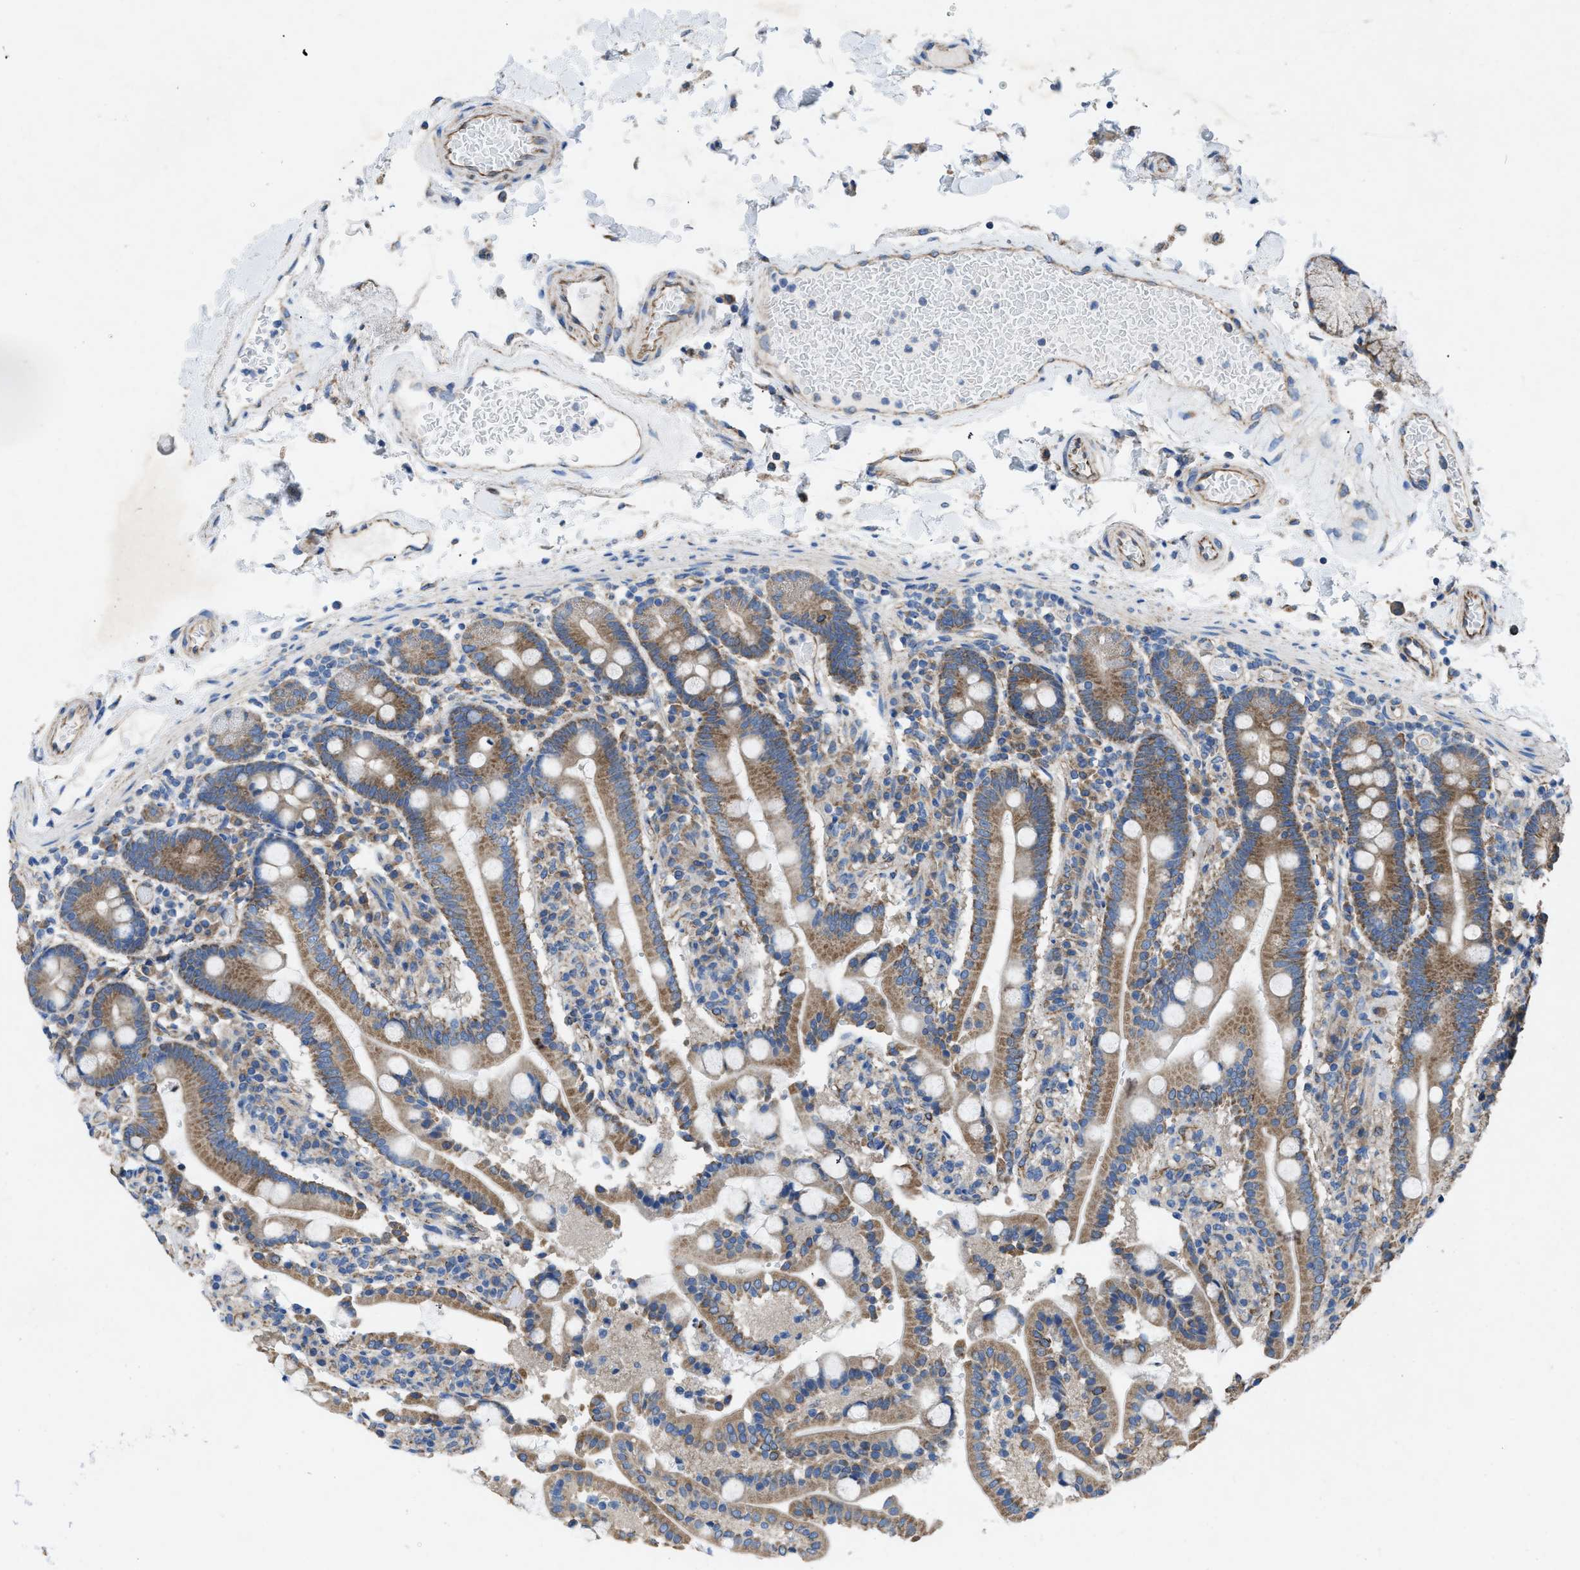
{"staining": {"intensity": "moderate", "quantity": ">75%", "location": "cytoplasmic/membranous"}, "tissue": "duodenum", "cell_type": "Glandular cells", "image_type": "normal", "snomed": [{"axis": "morphology", "description": "Normal tissue, NOS"}, {"axis": "topography", "description": "Small intestine, NOS"}], "caption": "Human duodenum stained for a protein (brown) shows moderate cytoplasmic/membranous positive staining in about >75% of glandular cells.", "gene": "DOLPP1", "patient": {"sex": "female", "age": 71}}